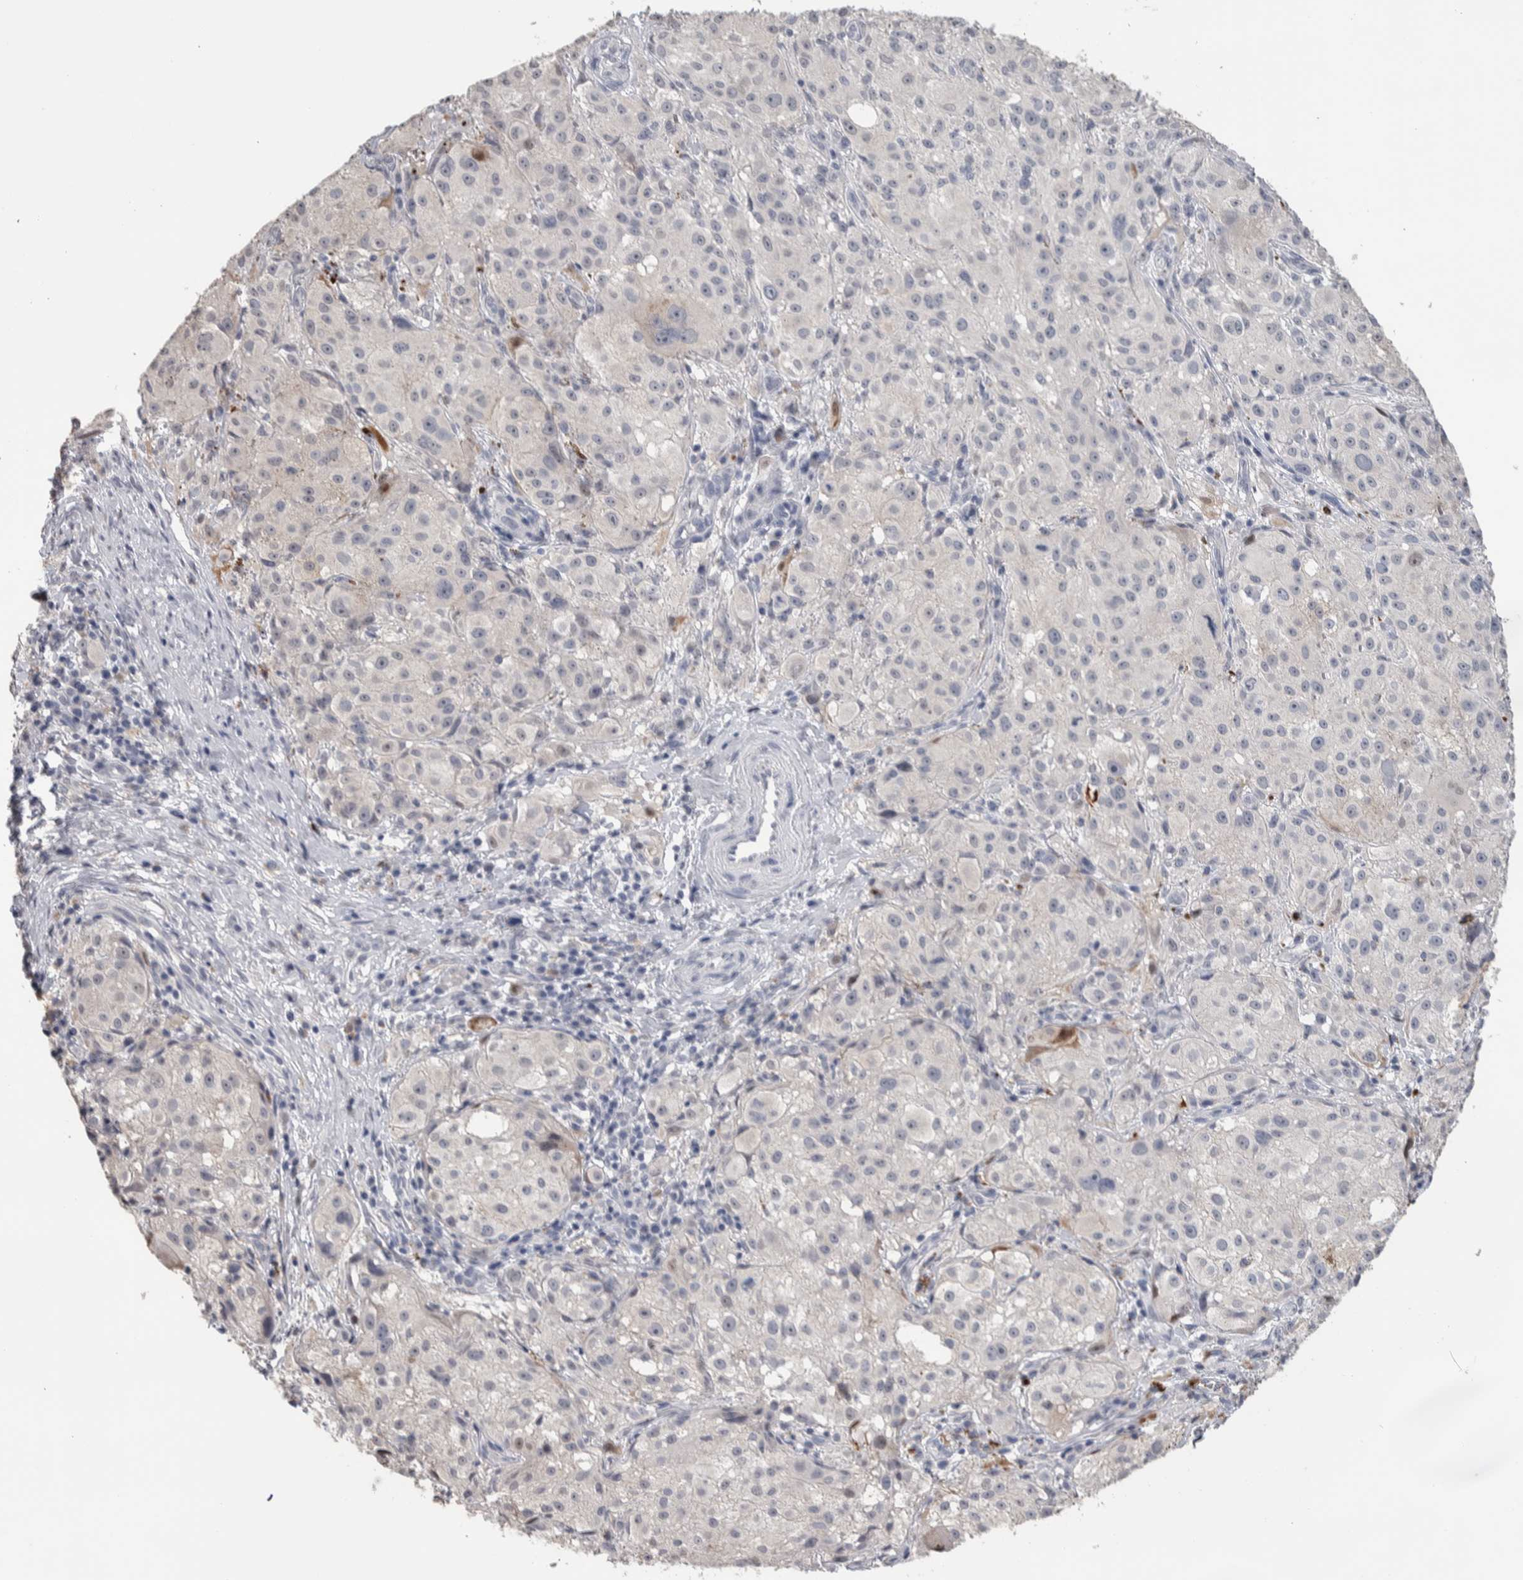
{"staining": {"intensity": "negative", "quantity": "none", "location": "none"}, "tissue": "melanoma", "cell_type": "Tumor cells", "image_type": "cancer", "snomed": [{"axis": "morphology", "description": "Malignant melanoma, NOS"}, {"axis": "topography", "description": "Skin"}], "caption": "This is an immunohistochemistry (IHC) image of malignant melanoma. There is no expression in tumor cells.", "gene": "TMEM102", "patient": {"sex": "female", "age": 55}}